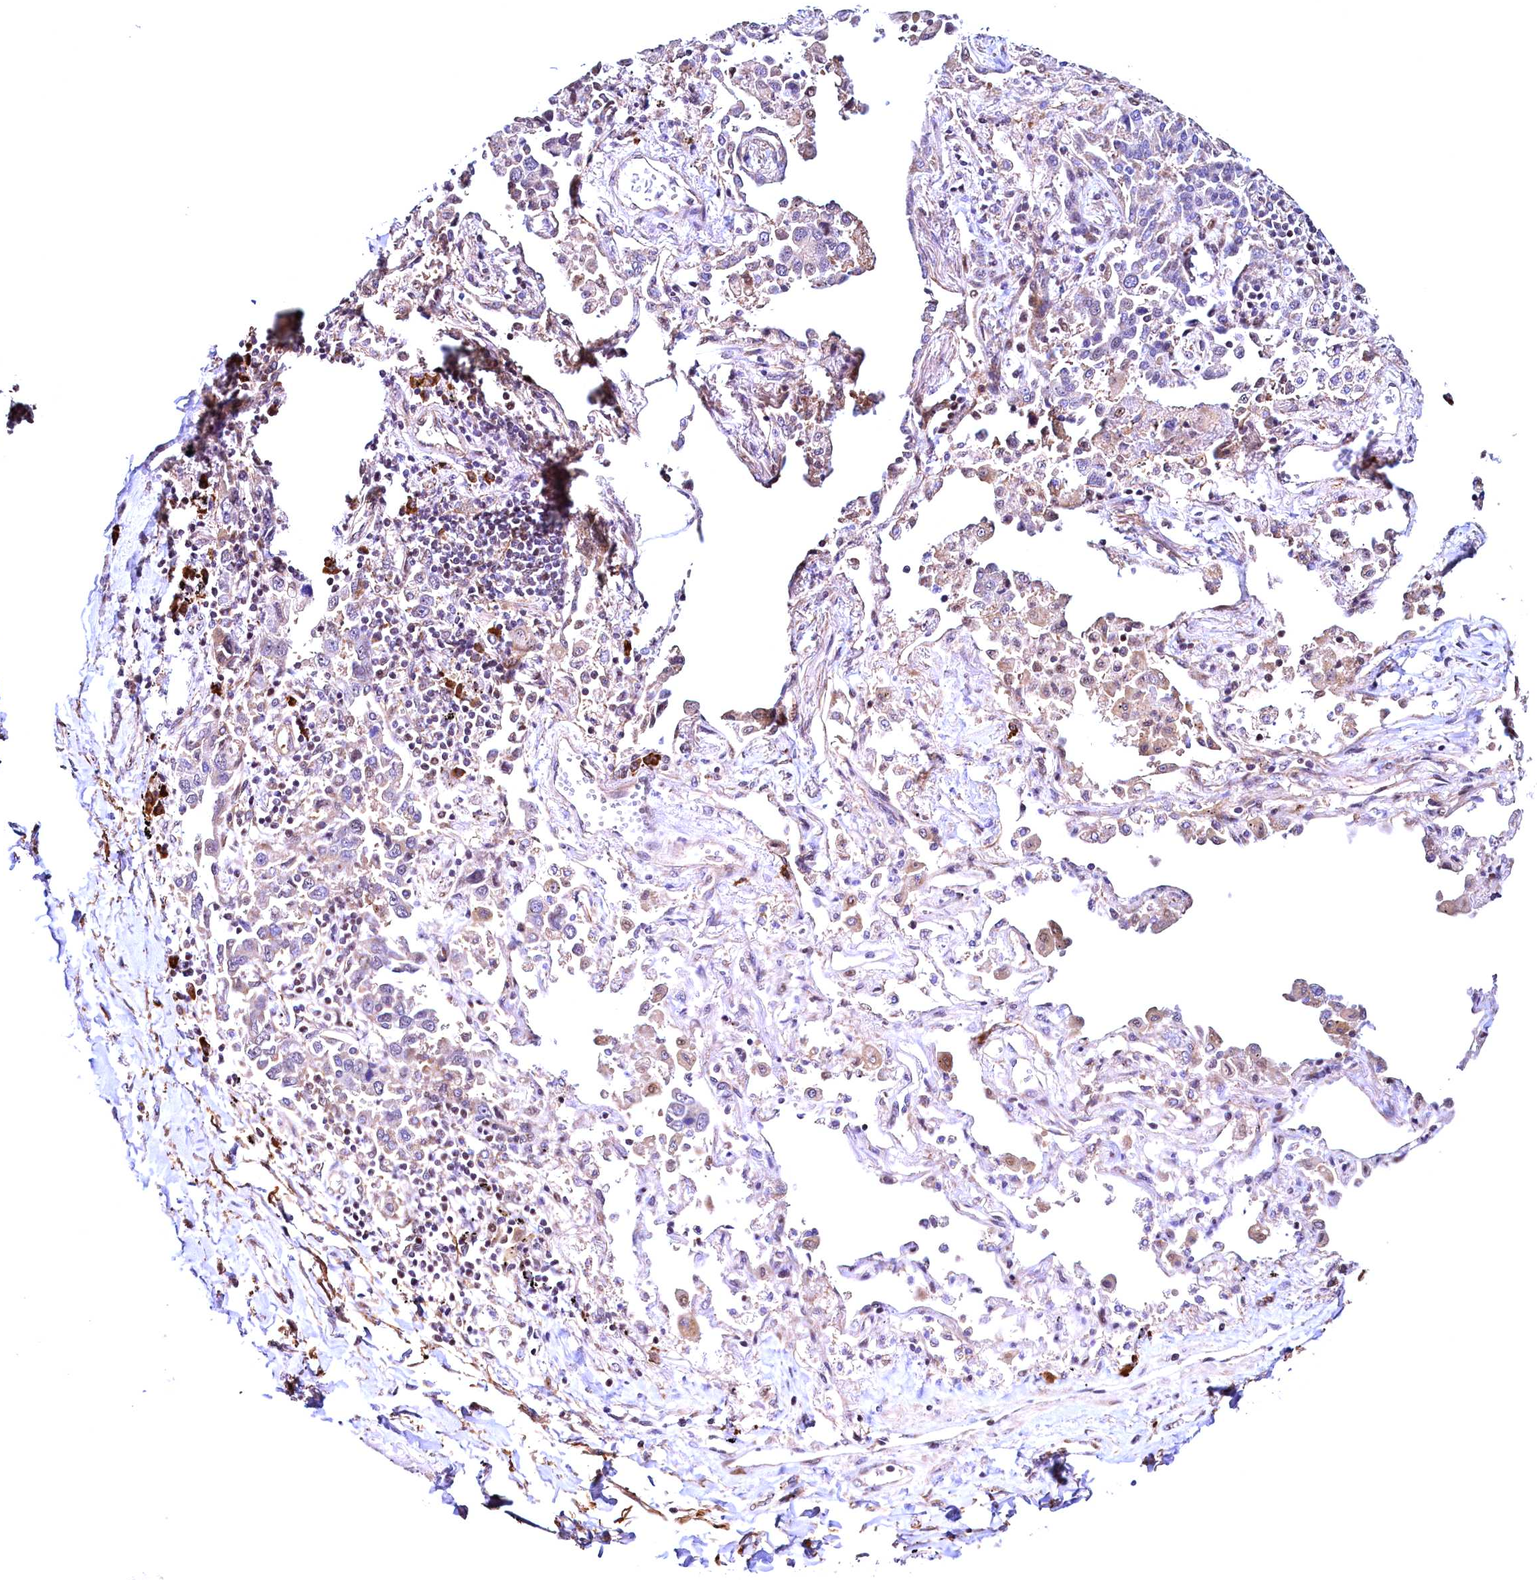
{"staining": {"intensity": "weak", "quantity": "<25%", "location": "cytoplasmic/membranous"}, "tissue": "lung cancer", "cell_type": "Tumor cells", "image_type": "cancer", "snomed": [{"axis": "morphology", "description": "Adenocarcinoma, NOS"}, {"axis": "topography", "description": "Lung"}], "caption": "This image is of adenocarcinoma (lung) stained with immunohistochemistry to label a protein in brown with the nuclei are counter-stained blue. There is no staining in tumor cells.", "gene": "RBFA", "patient": {"sex": "male", "age": 67}}